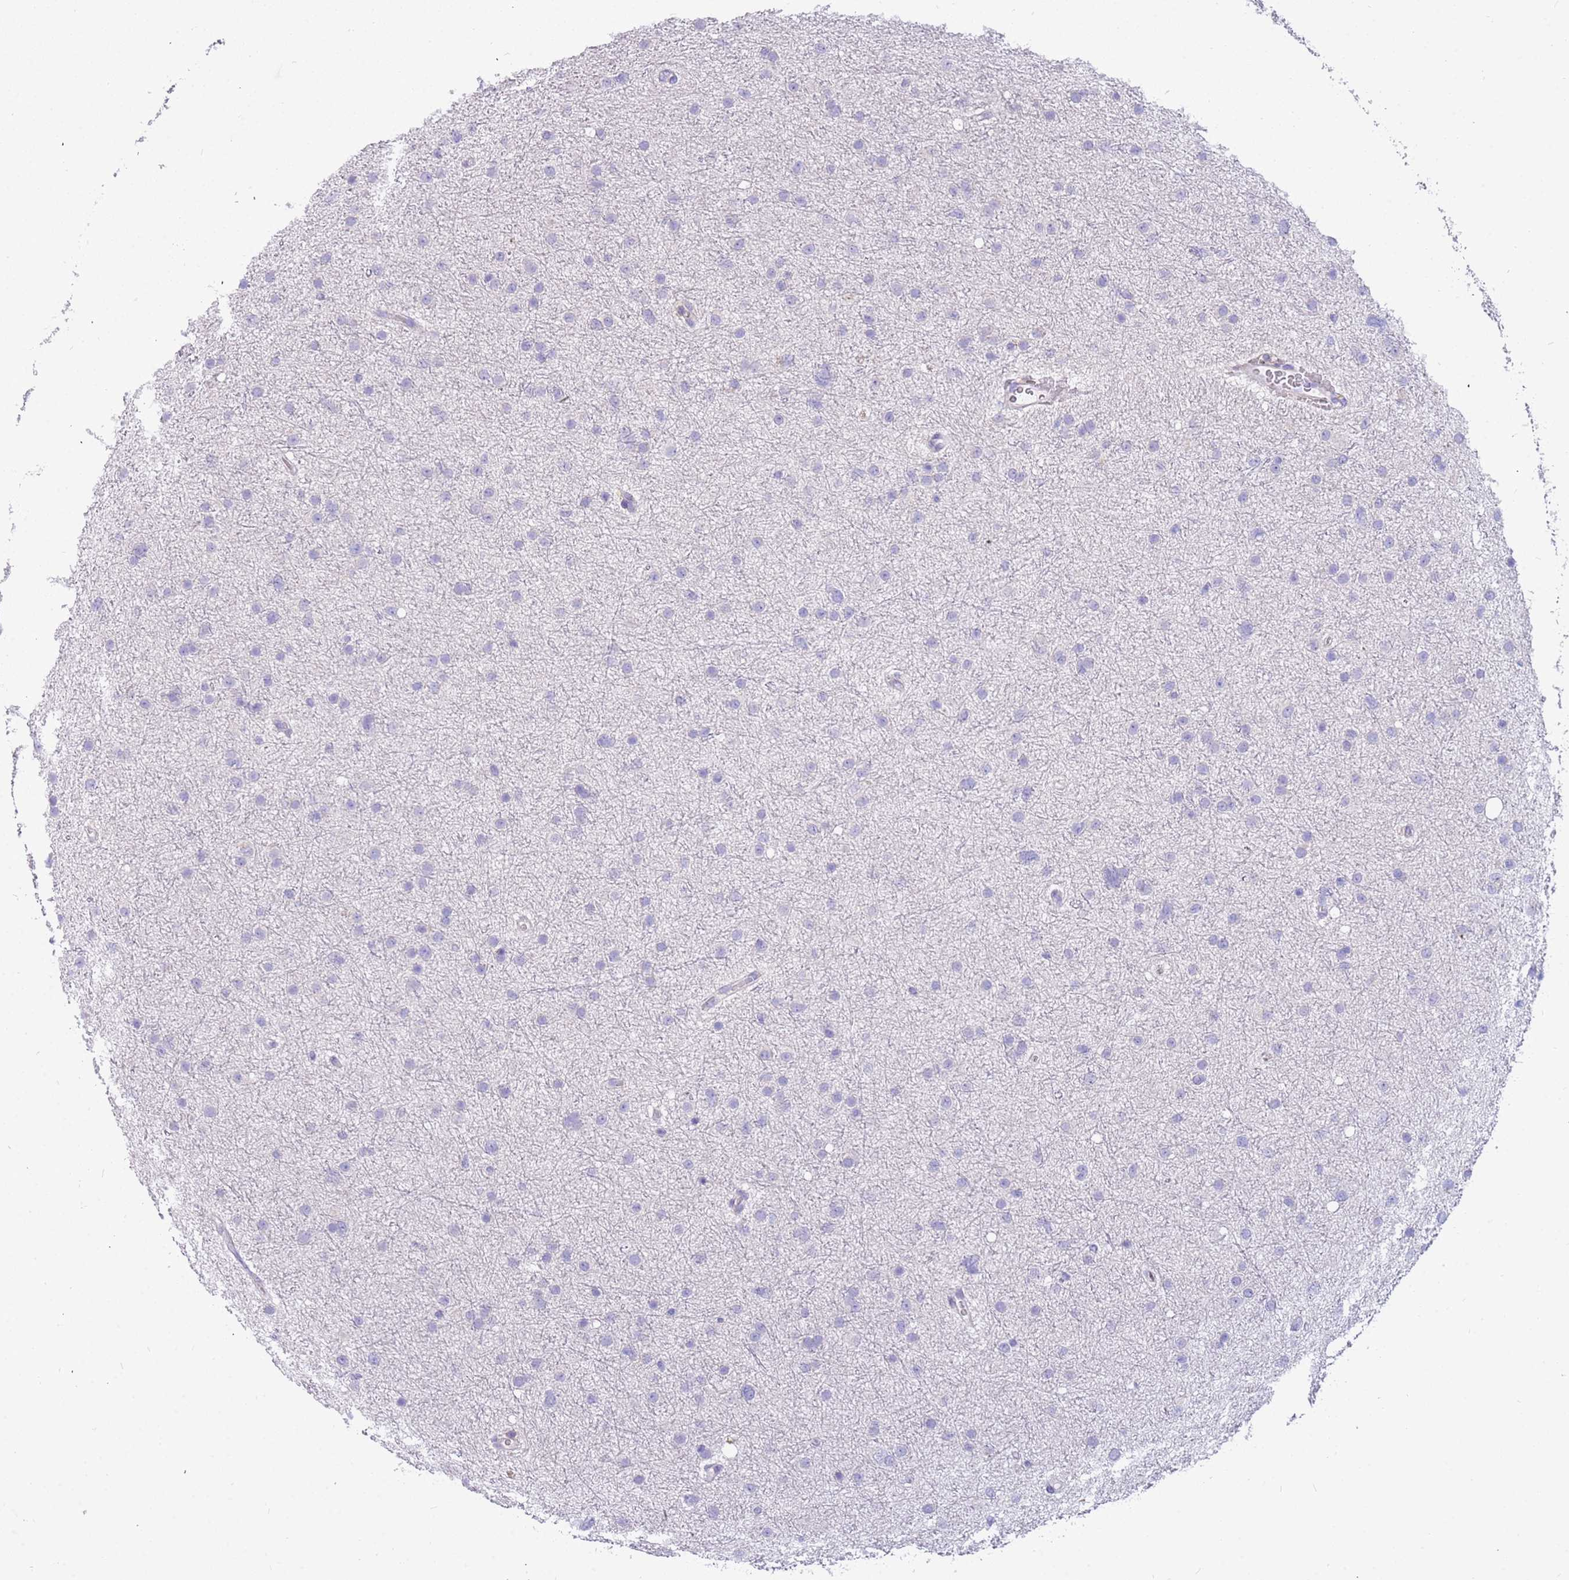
{"staining": {"intensity": "negative", "quantity": "none", "location": "none"}, "tissue": "glioma", "cell_type": "Tumor cells", "image_type": "cancer", "snomed": [{"axis": "morphology", "description": "Glioma, malignant, Low grade"}, {"axis": "topography", "description": "Cerebral cortex"}], "caption": "This is an immunohistochemistry (IHC) image of human glioma. There is no staining in tumor cells.", "gene": "RHCG", "patient": {"sex": "female", "age": 39}}